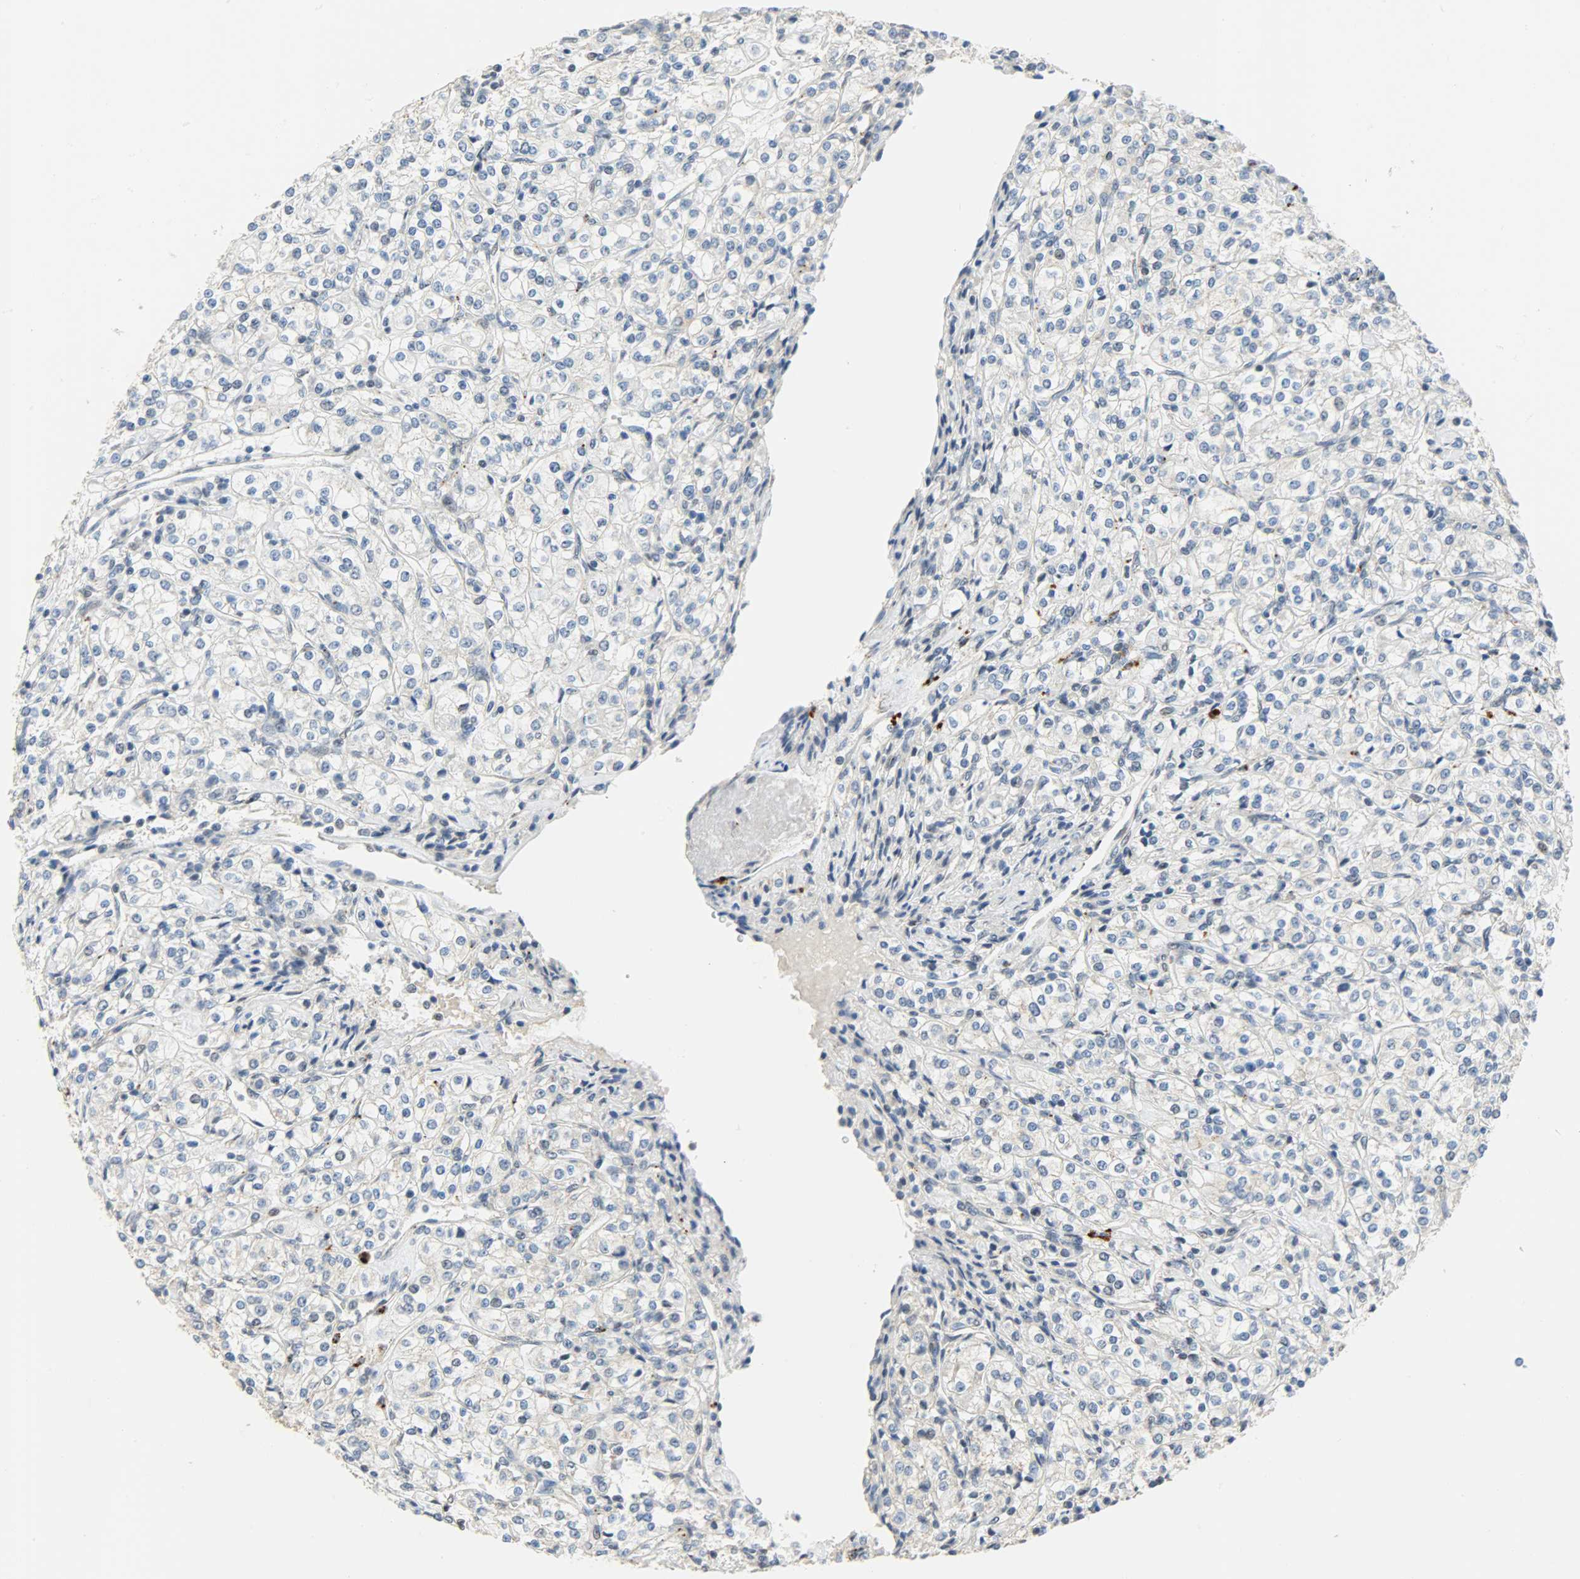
{"staining": {"intensity": "negative", "quantity": "none", "location": "none"}, "tissue": "renal cancer", "cell_type": "Tumor cells", "image_type": "cancer", "snomed": [{"axis": "morphology", "description": "Adenocarcinoma, NOS"}, {"axis": "topography", "description": "Kidney"}], "caption": "An image of adenocarcinoma (renal) stained for a protein reveals no brown staining in tumor cells.", "gene": "GIT2", "patient": {"sex": "male", "age": 77}}